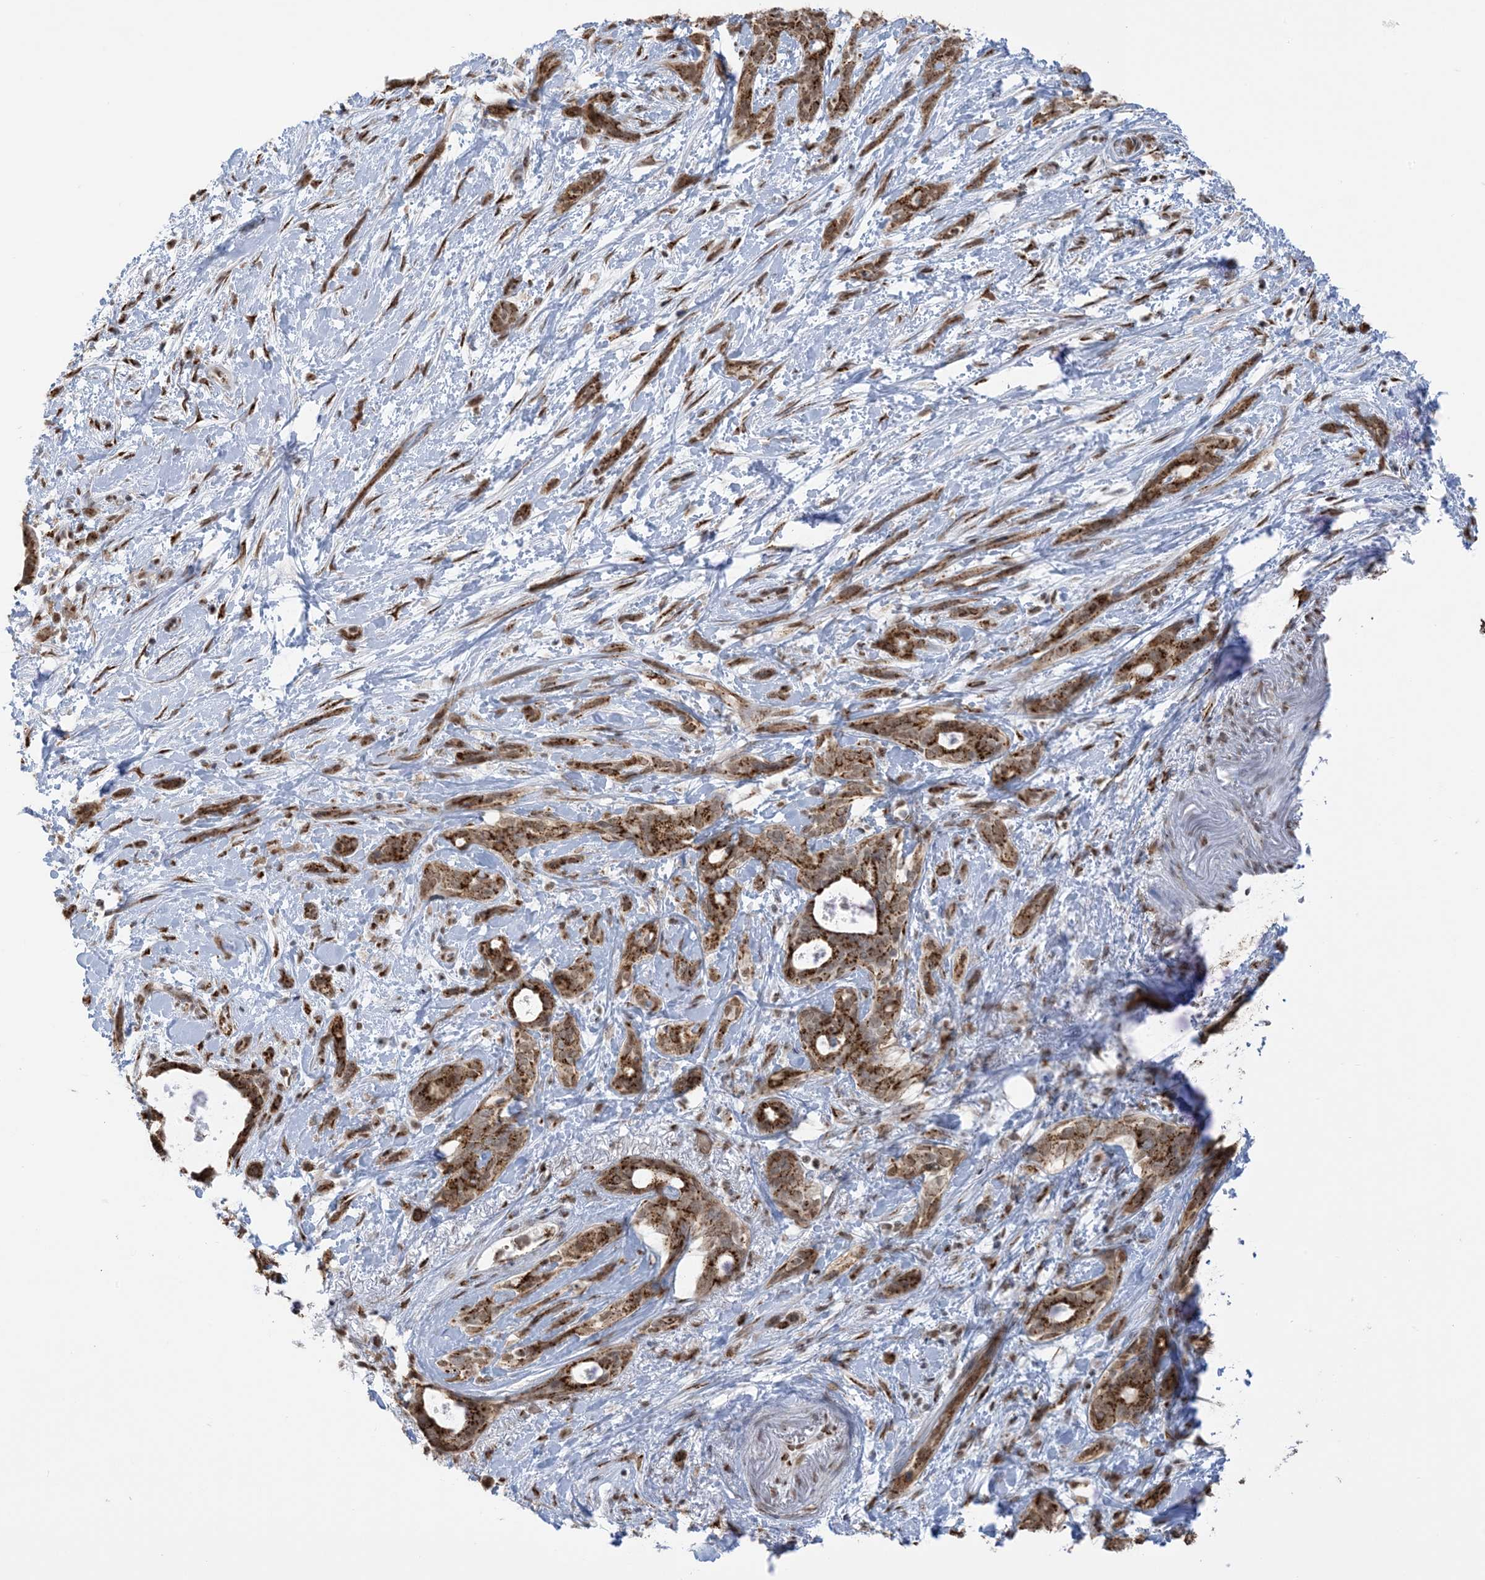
{"staining": {"intensity": "strong", "quantity": ">75%", "location": "cytoplasmic/membranous,nuclear"}, "tissue": "pancreatic cancer", "cell_type": "Tumor cells", "image_type": "cancer", "snomed": [{"axis": "morphology", "description": "Normal tissue, NOS"}, {"axis": "morphology", "description": "Adenocarcinoma, NOS"}, {"axis": "topography", "description": "Pancreas"}, {"axis": "topography", "description": "Peripheral nerve tissue"}], "caption": "This histopathology image demonstrates immunohistochemistry staining of human pancreatic cancer, with high strong cytoplasmic/membranous and nuclear expression in about >75% of tumor cells.", "gene": "GPR107", "patient": {"sex": "female", "age": 63}}